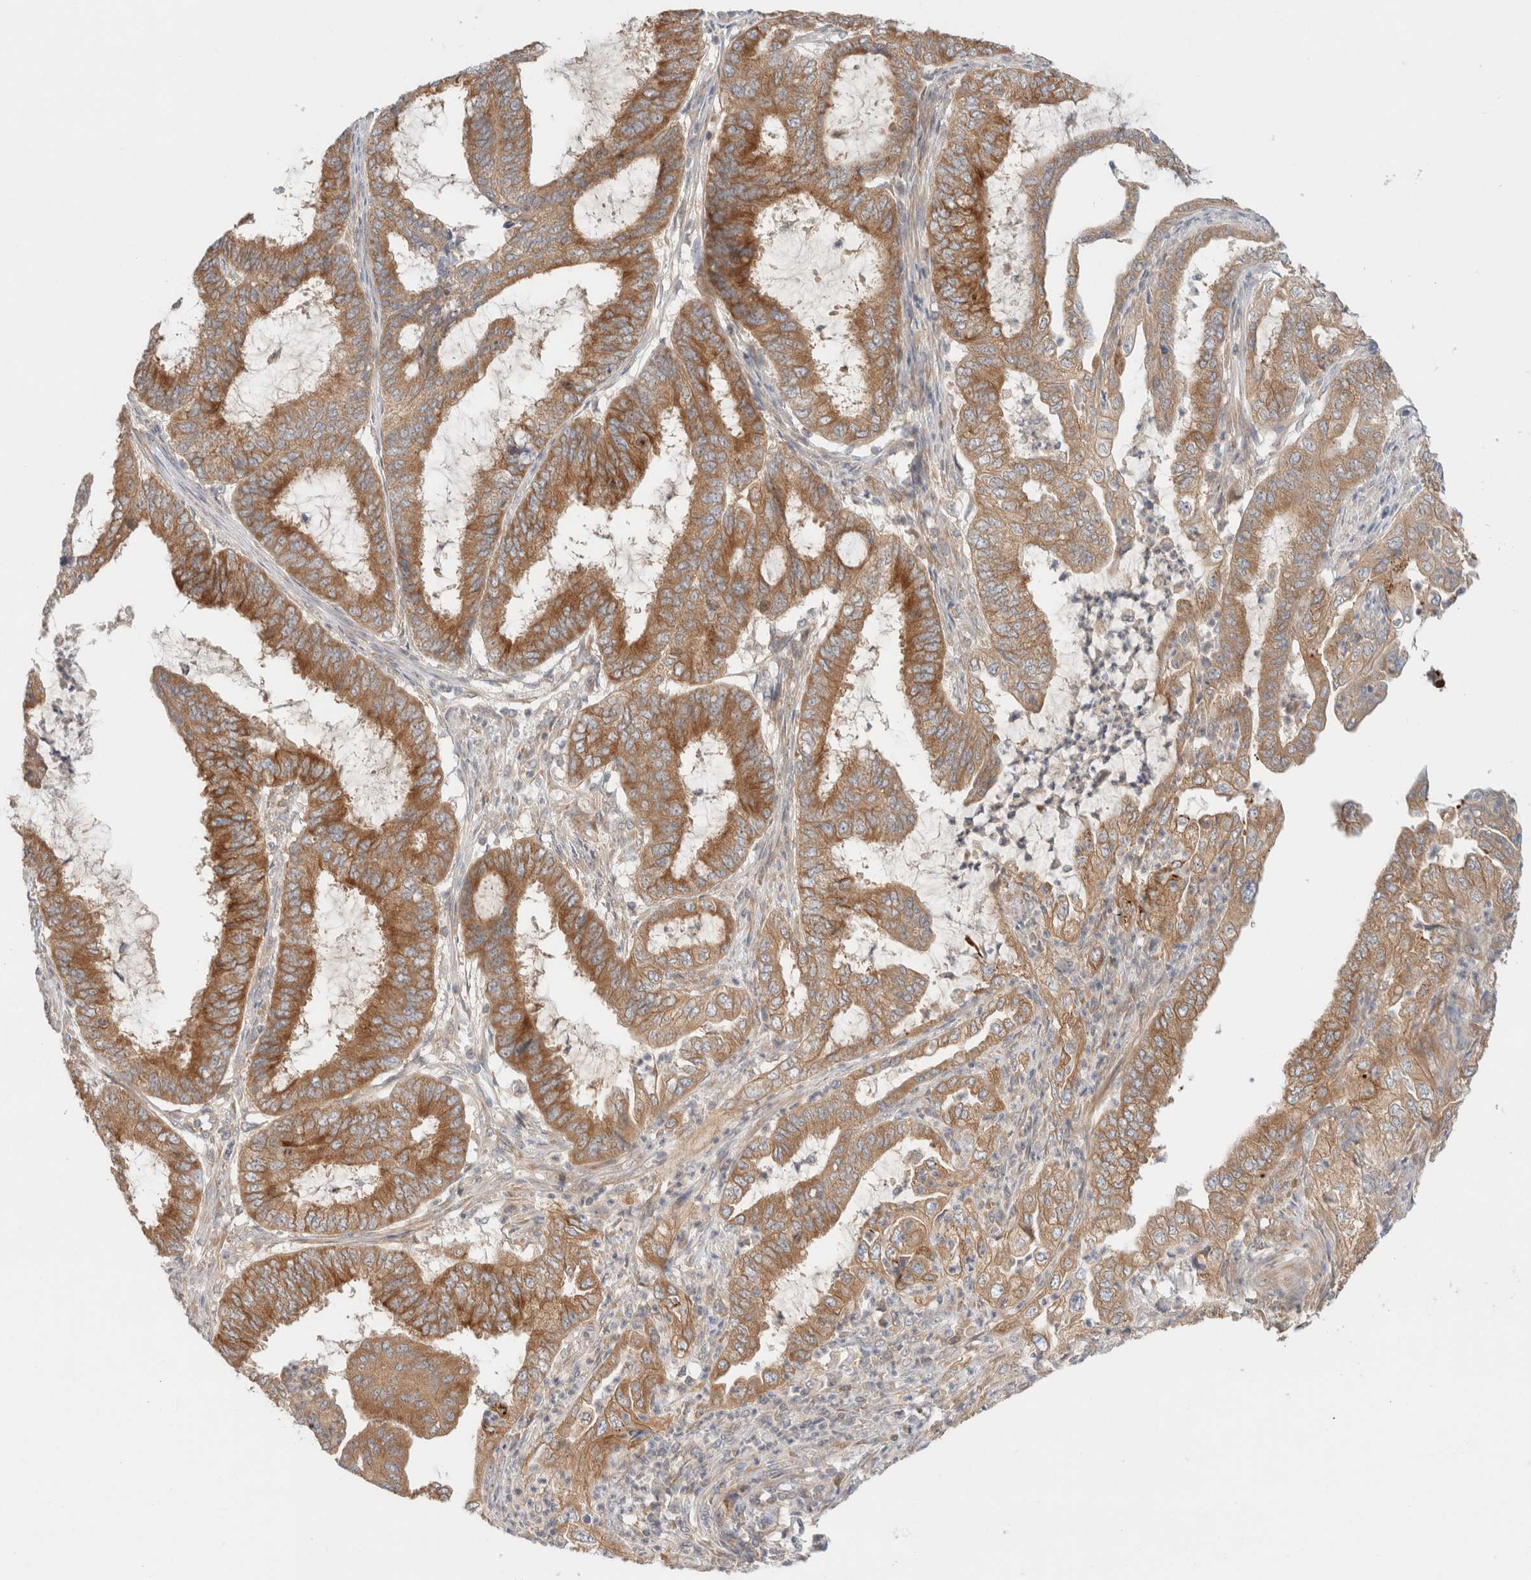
{"staining": {"intensity": "moderate", "quantity": ">75%", "location": "cytoplasmic/membranous"}, "tissue": "endometrial cancer", "cell_type": "Tumor cells", "image_type": "cancer", "snomed": [{"axis": "morphology", "description": "Adenocarcinoma, NOS"}, {"axis": "topography", "description": "Endometrium"}], "caption": "The immunohistochemical stain shows moderate cytoplasmic/membranous staining in tumor cells of endometrial cancer tissue.", "gene": "MARK3", "patient": {"sex": "female", "age": 51}}